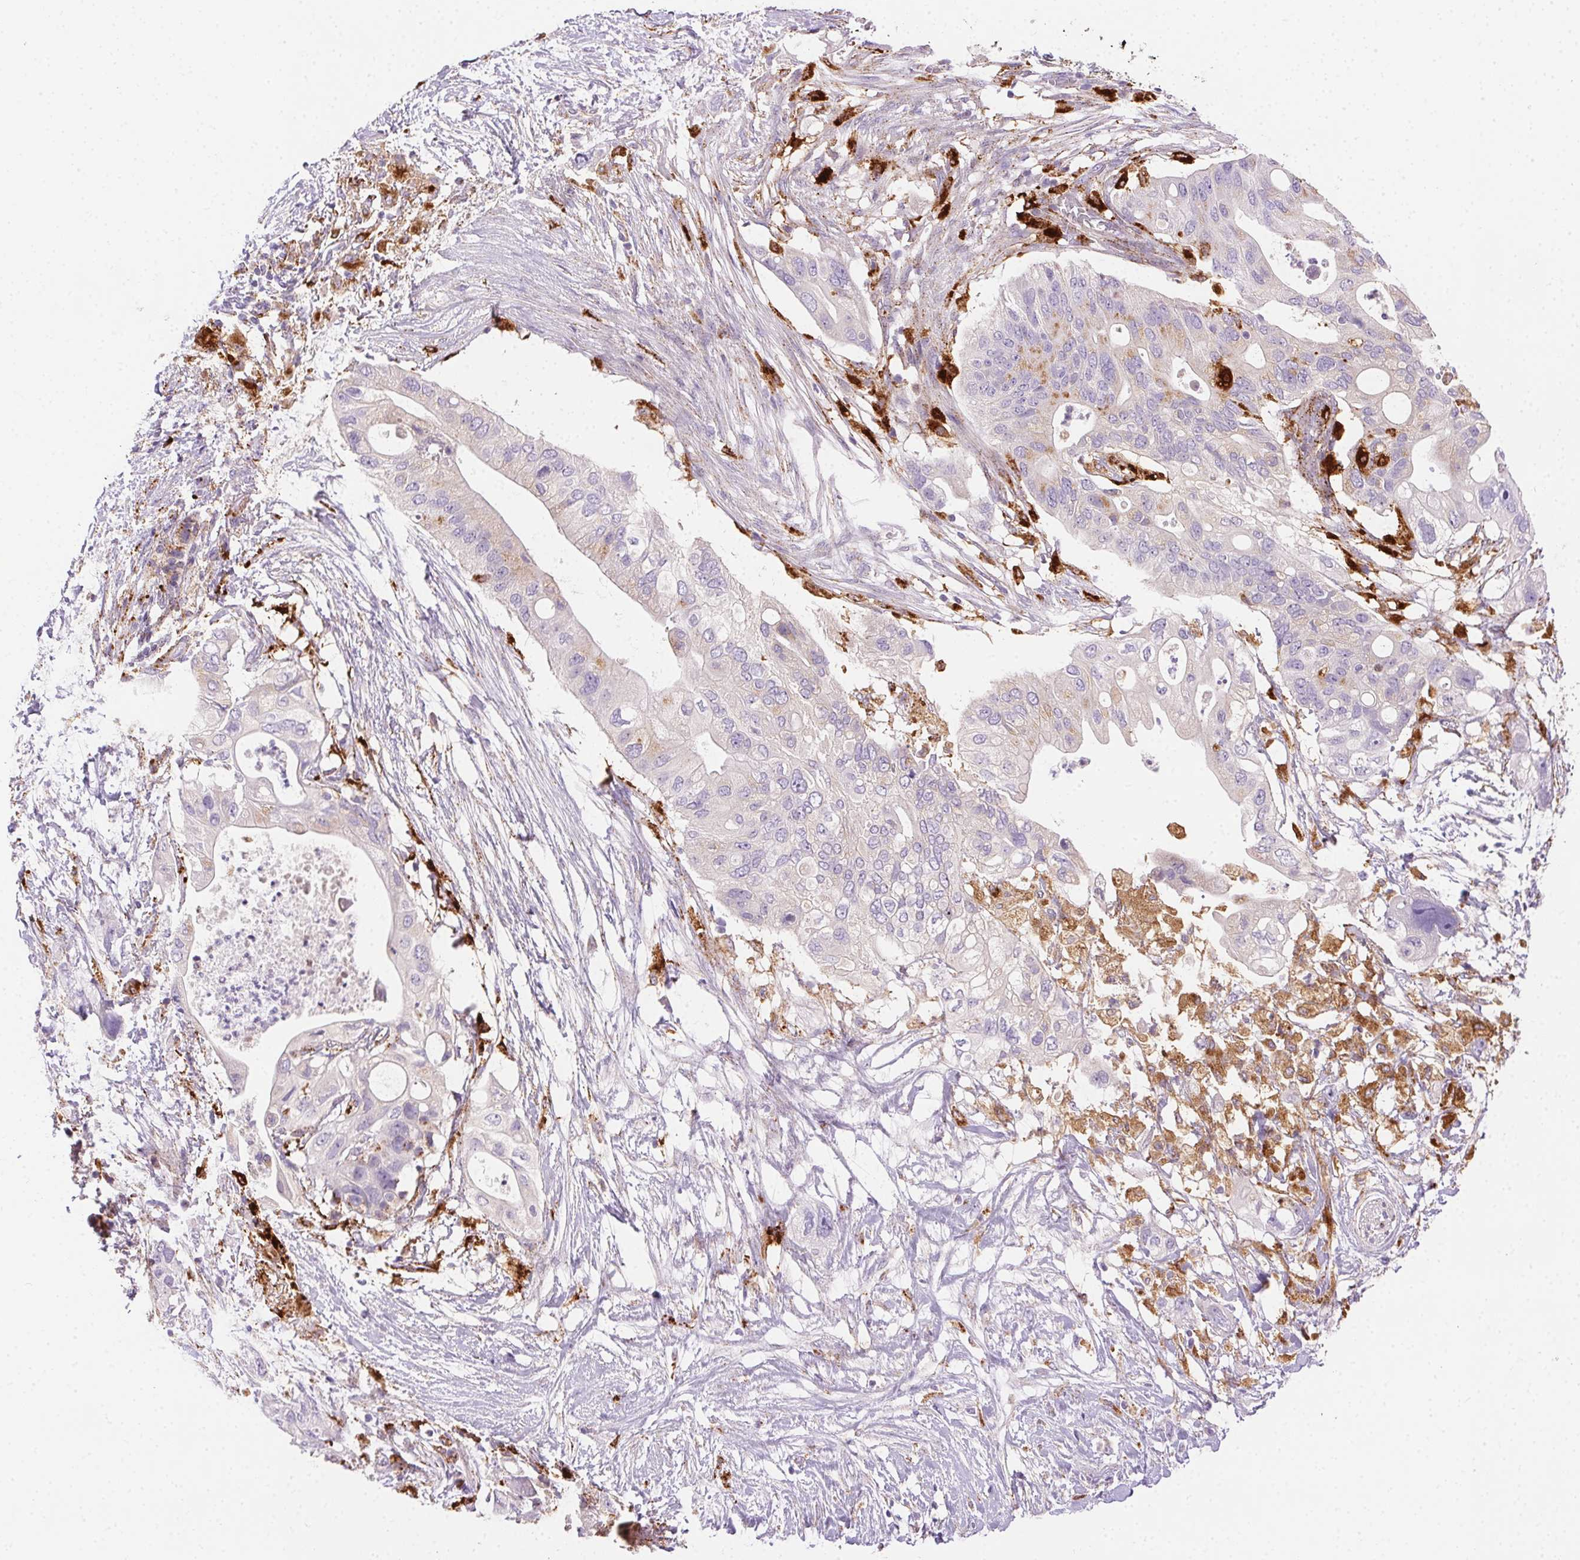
{"staining": {"intensity": "weak", "quantity": "<25%", "location": "cytoplasmic/membranous"}, "tissue": "pancreatic cancer", "cell_type": "Tumor cells", "image_type": "cancer", "snomed": [{"axis": "morphology", "description": "Adenocarcinoma, NOS"}, {"axis": "topography", "description": "Pancreas"}], "caption": "Image shows no significant protein expression in tumor cells of pancreatic adenocarcinoma.", "gene": "SCPEP1", "patient": {"sex": "female", "age": 72}}